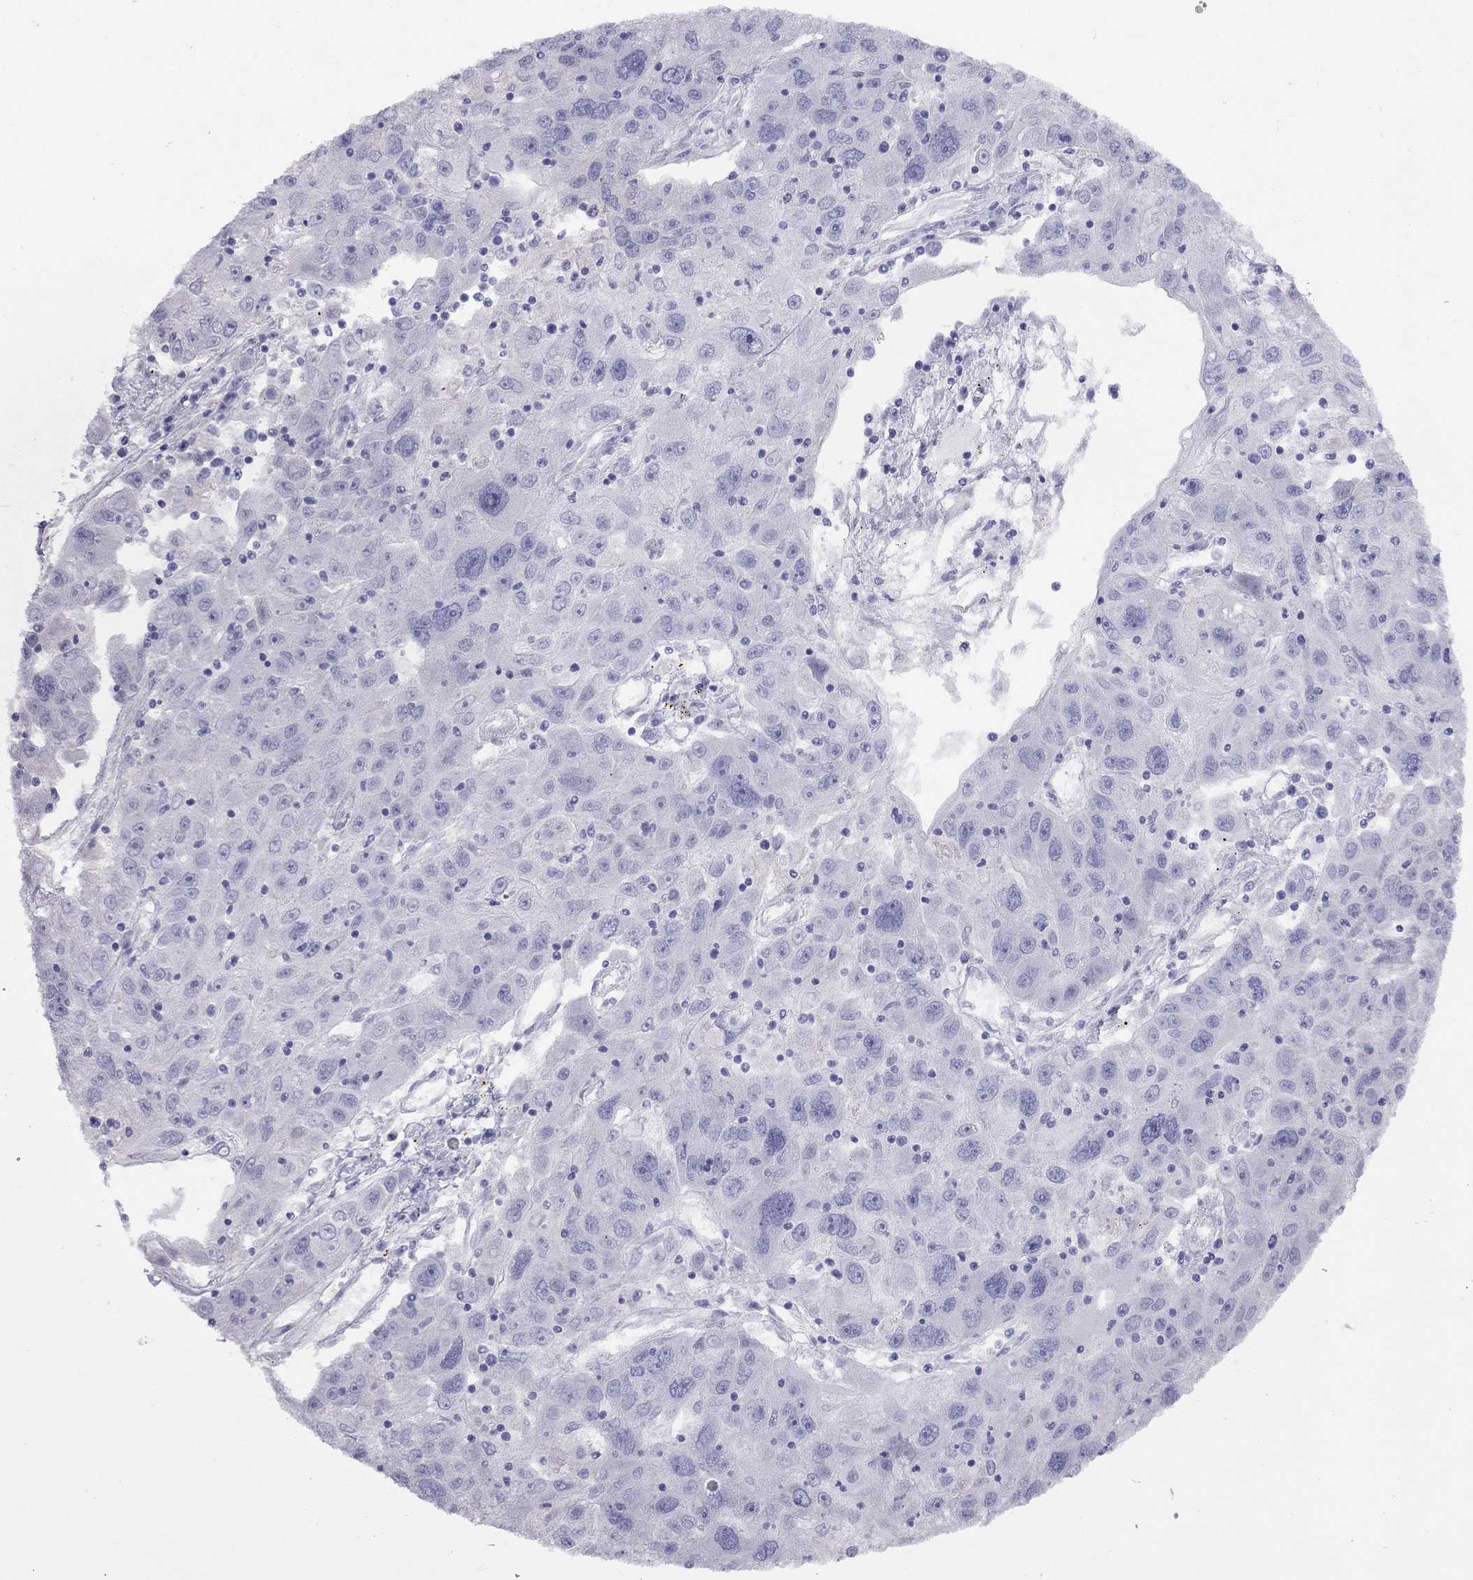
{"staining": {"intensity": "negative", "quantity": "none", "location": "none"}, "tissue": "stomach cancer", "cell_type": "Tumor cells", "image_type": "cancer", "snomed": [{"axis": "morphology", "description": "Adenocarcinoma, NOS"}, {"axis": "topography", "description": "Stomach"}], "caption": "DAB immunohistochemical staining of stomach cancer (adenocarcinoma) shows no significant positivity in tumor cells.", "gene": "GNAT3", "patient": {"sex": "male", "age": 56}}